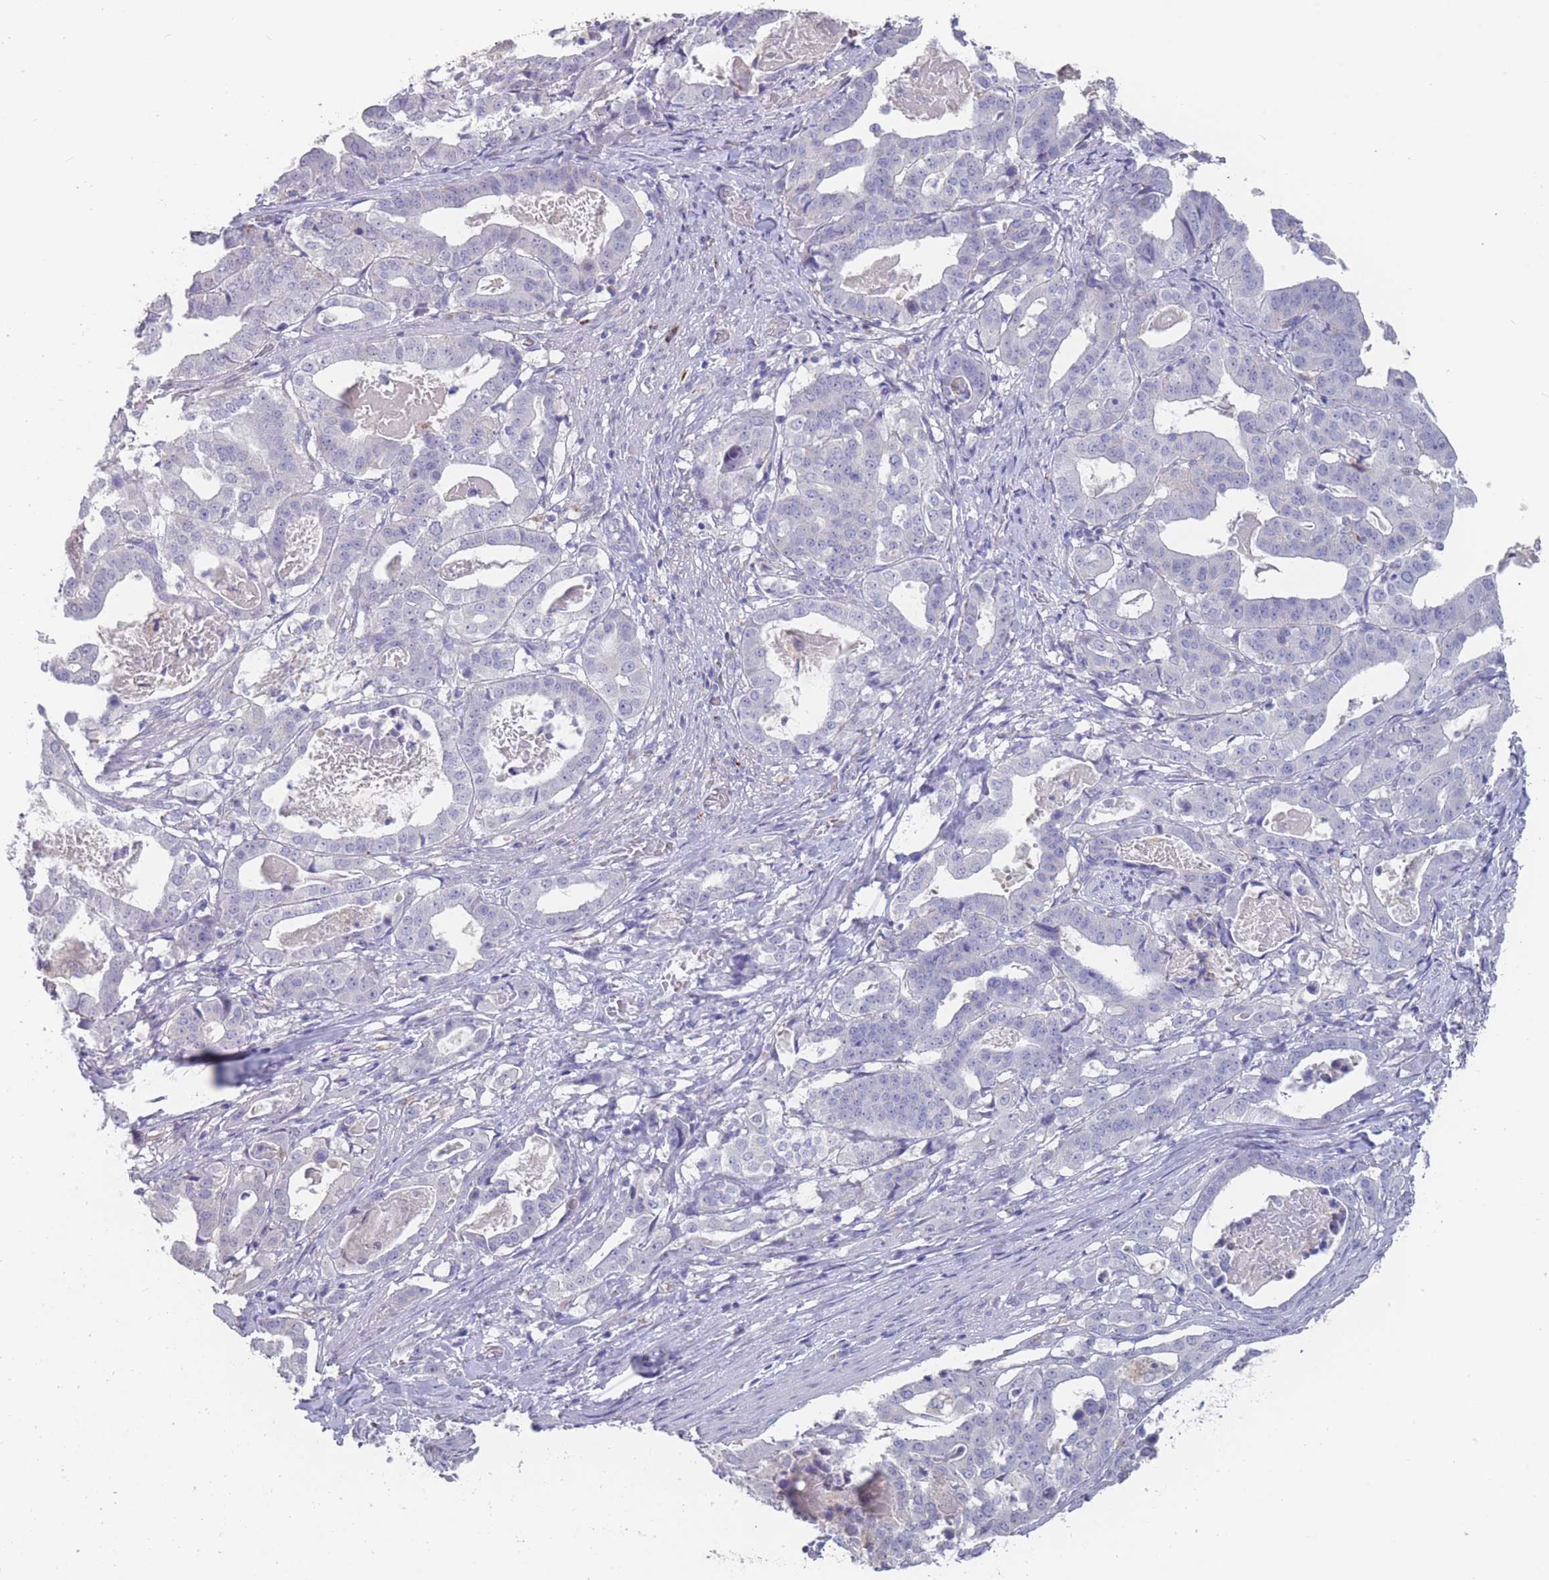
{"staining": {"intensity": "negative", "quantity": "none", "location": "none"}, "tissue": "stomach cancer", "cell_type": "Tumor cells", "image_type": "cancer", "snomed": [{"axis": "morphology", "description": "Adenocarcinoma, NOS"}, {"axis": "topography", "description": "Stomach"}], "caption": "High power microscopy photomicrograph of an IHC micrograph of stomach adenocarcinoma, revealing no significant expression in tumor cells.", "gene": "CYP51A1", "patient": {"sex": "male", "age": 48}}